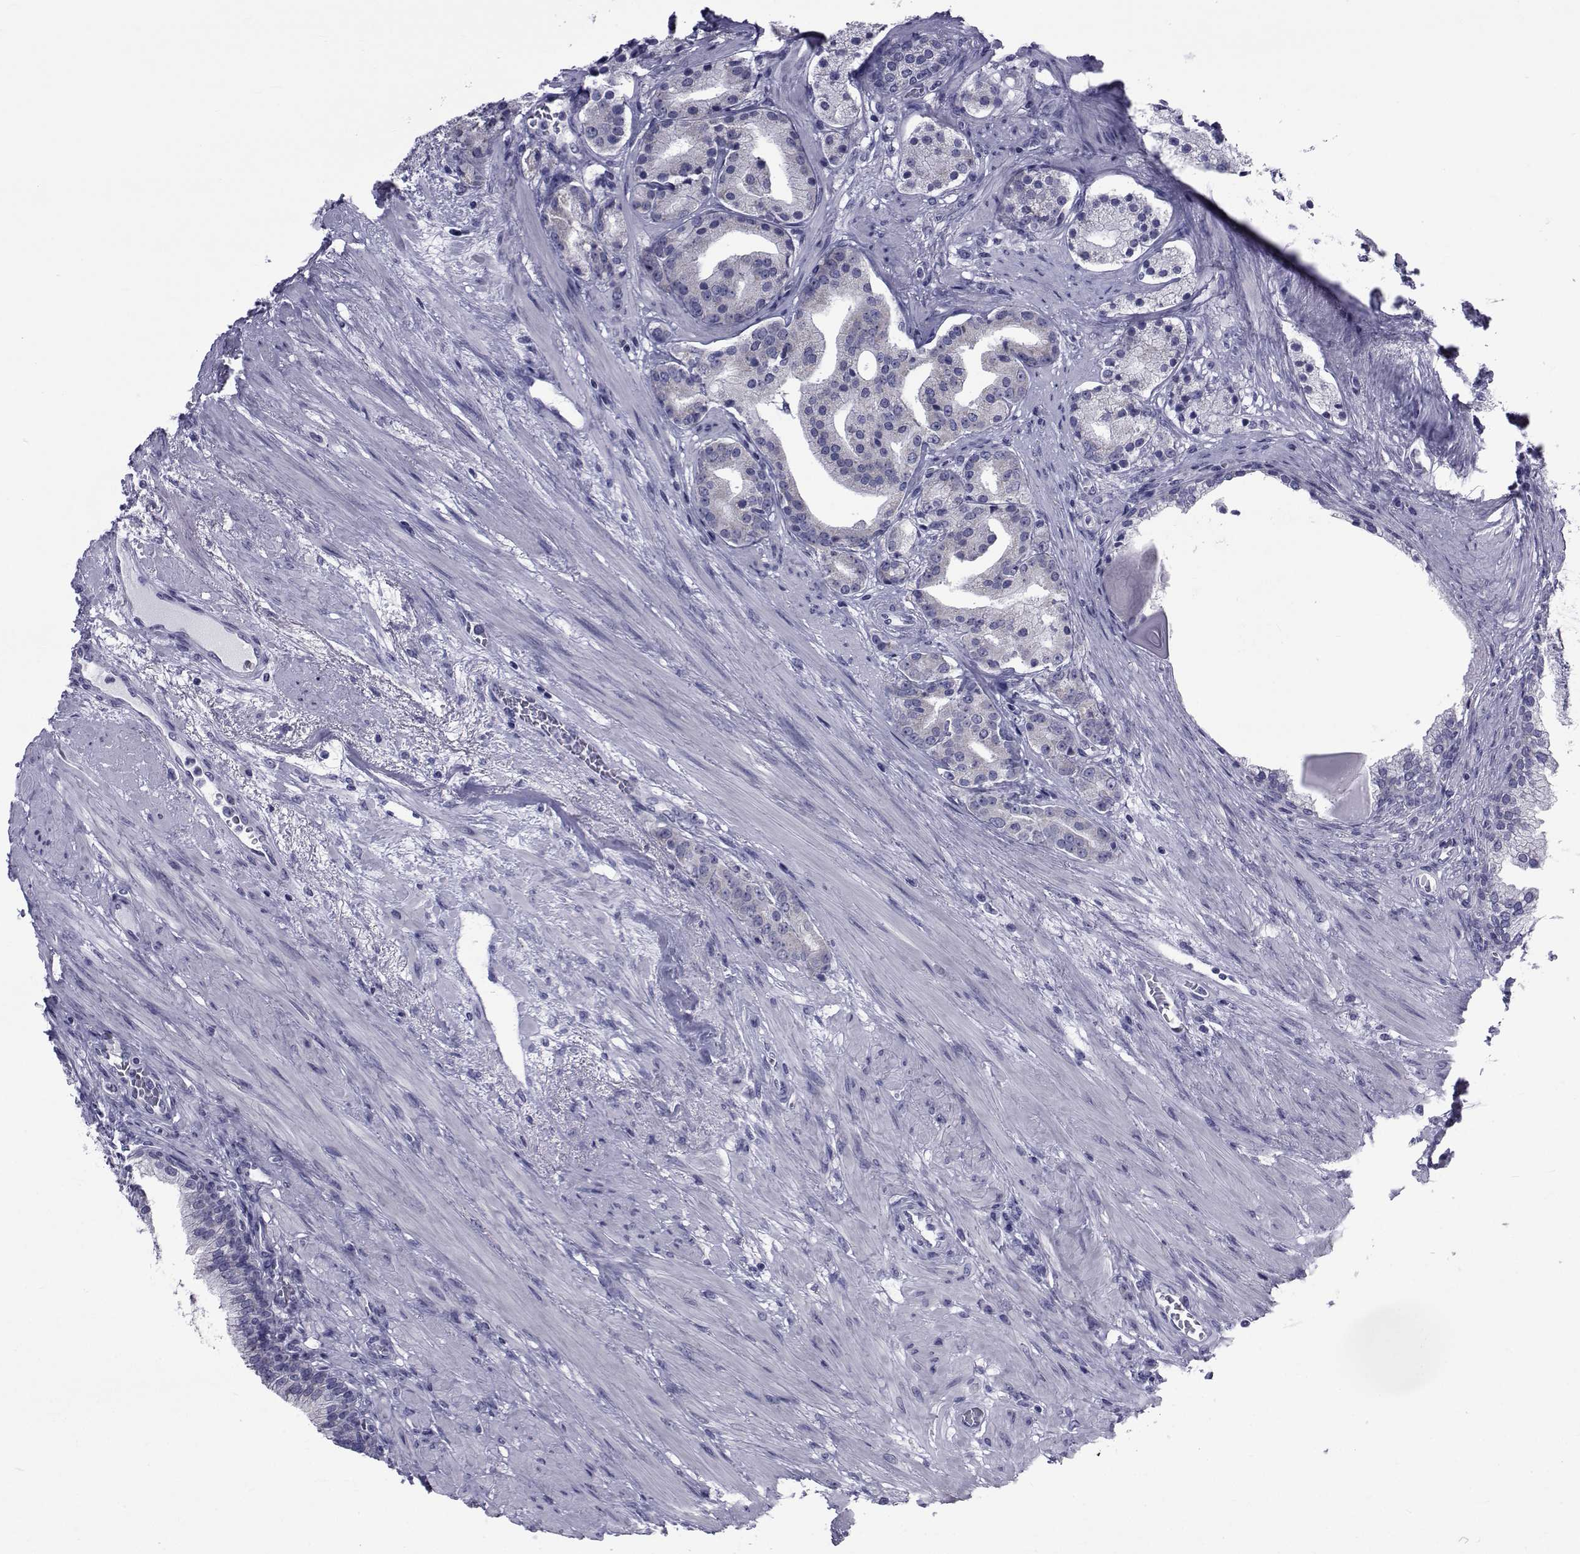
{"staining": {"intensity": "negative", "quantity": "none", "location": "none"}, "tissue": "prostate cancer", "cell_type": "Tumor cells", "image_type": "cancer", "snomed": [{"axis": "morphology", "description": "Adenocarcinoma, NOS"}, {"axis": "topography", "description": "Prostate"}], "caption": "IHC micrograph of neoplastic tissue: human prostate cancer (adenocarcinoma) stained with DAB (3,3'-diaminobenzidine) displays no significant protein expression in tumor cells. The staining is performed using DAB brown chromogen with nuclei counter-stained in using hematoxylin.", "gene": "GKAP1", "patient": {"sex": "male", "age": 69}}